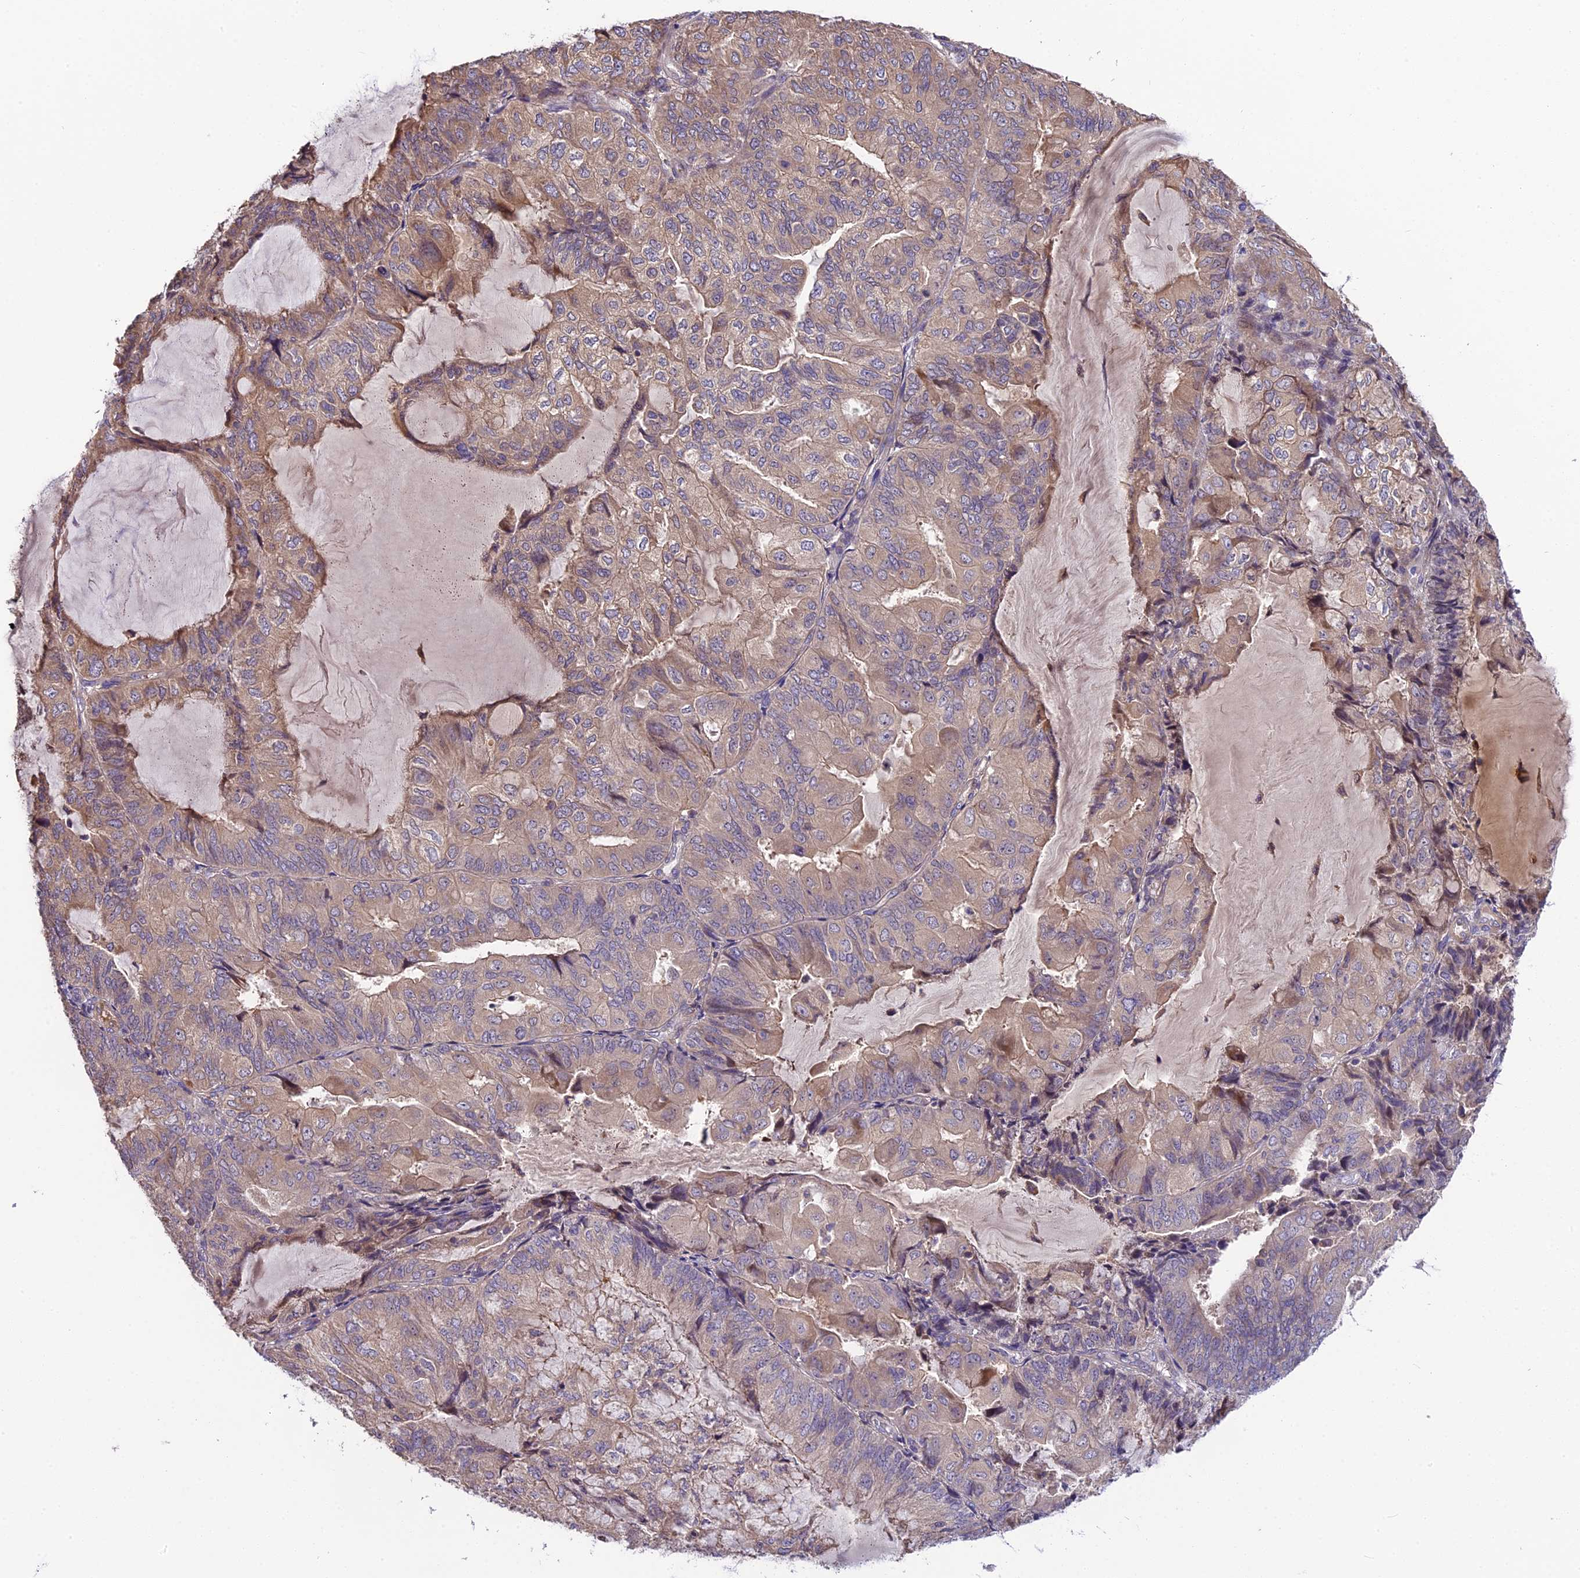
{"staining": {"intensity": "weak", "quantity": "25%-75%", "location": "cytoplasmic/membranous"}, "tissue": "endometrial cancer", "cell_type": "Tumor cells", "image_type": "cancer", "snomed": [{"axis": "morphology", "description": "Adenocarcinoma, NOS"}, {"axis": "topography", "description": "Endometrium"}], "caption": "Adenocarcinoma (endometrial) tissue reveals weak cytoplasmic/membranous staining in approximately 25%-75% of tumor cells, visualized by immunohistochemistry.", "gene": "ABCC10", "patient": {"sex": "female", "age": 81}}